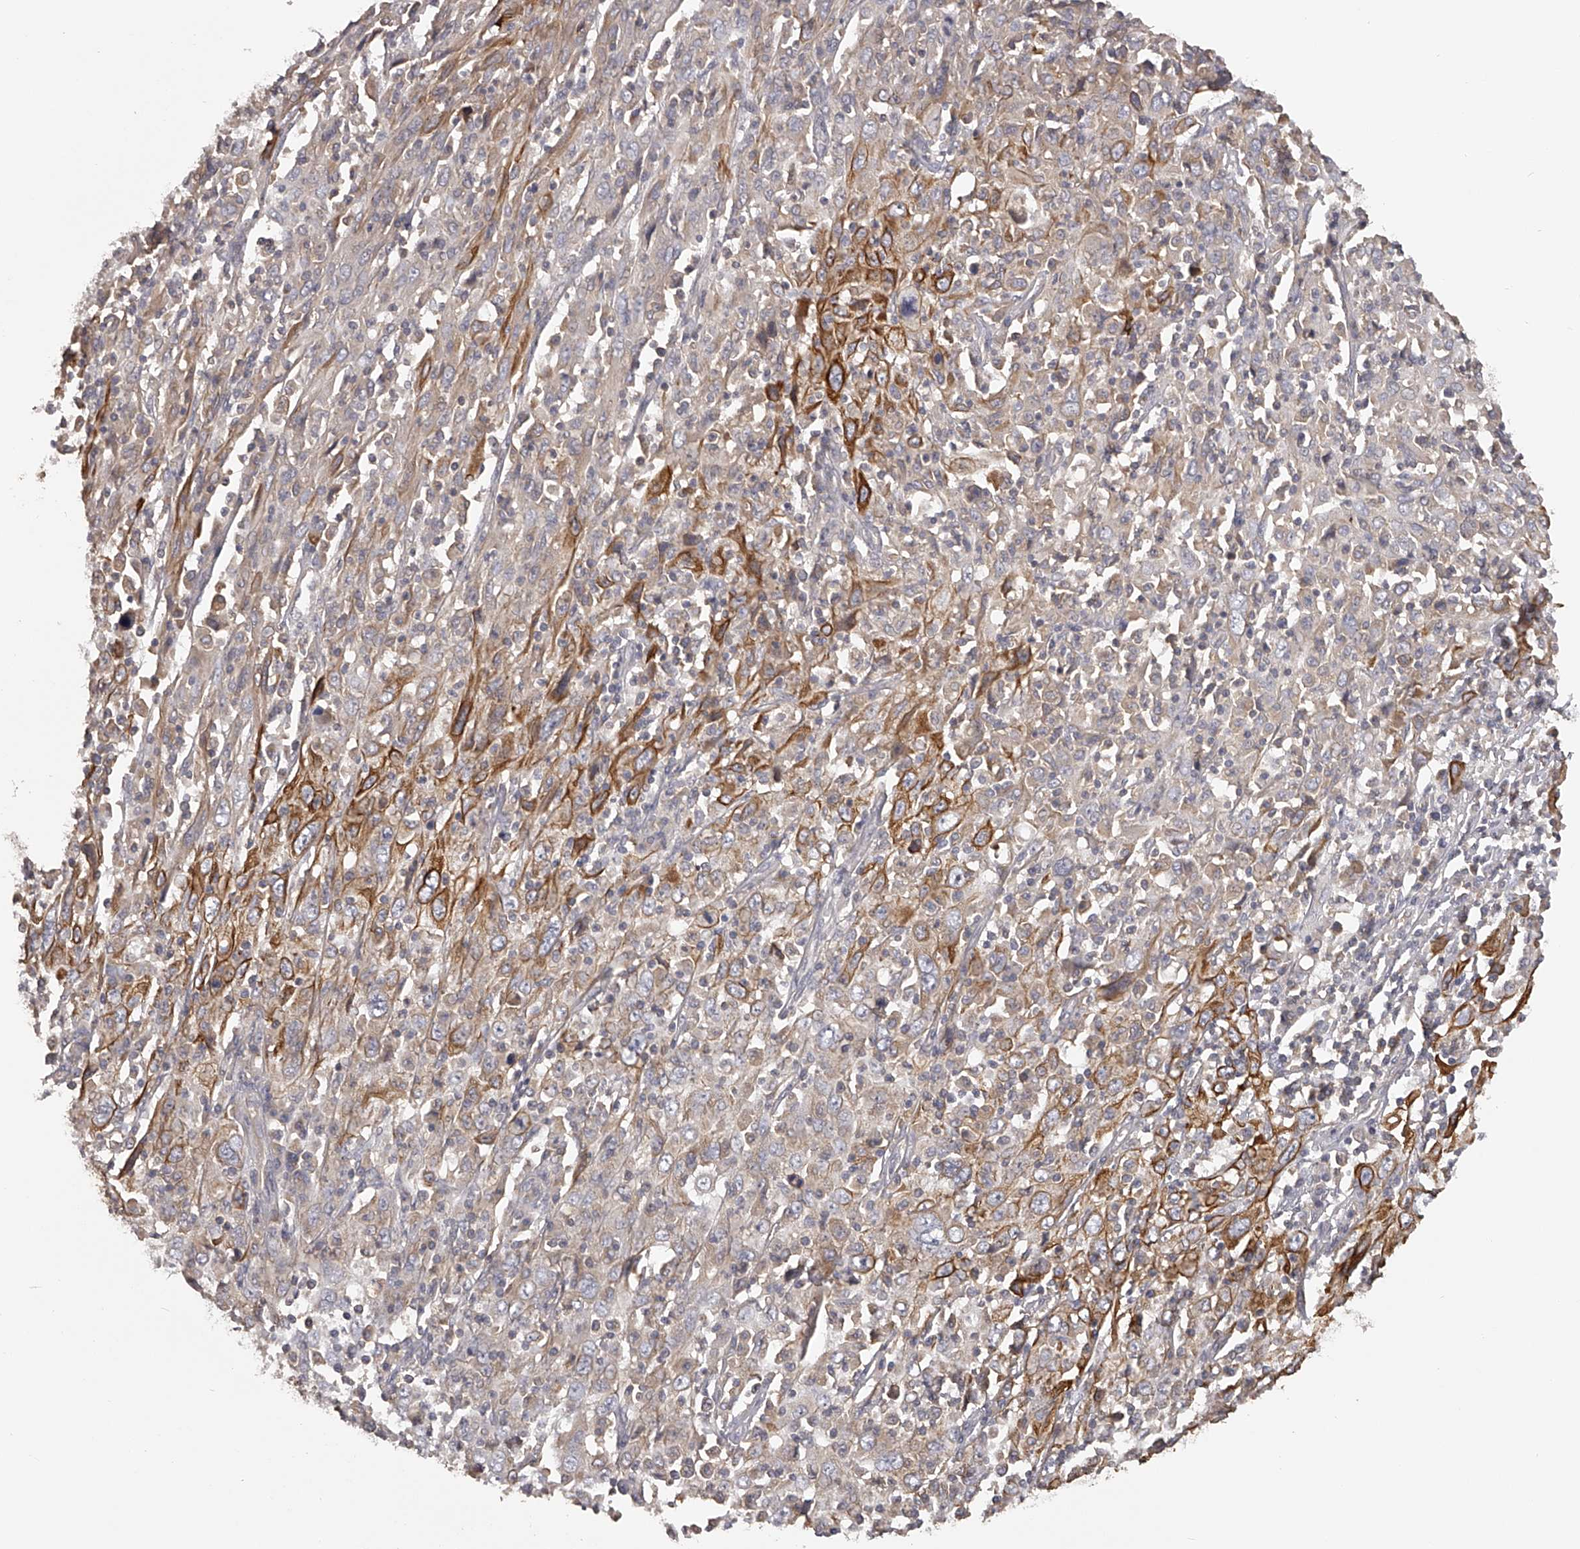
{"staining": {"intensity": "strong", "quantity": "<25%", "location": "cytoplasmic/membranous"}, "tissue": "cervical cancer", "cell_type": "Tumor cells", "image_type": "cancer", "snomed": [{"axis": "morphology", "description": "Squamous cell carcinoma, NOS"}, {"axis": "topography", "description": "Cervix"}], "caption": "A brown stain highlights strong cytoplasmic/membranous positivity of a protein in cervical cancer (squamous cell carcinoma) tumor cells.", "gene": "TNN", "patient": {"sex": "female", "age": 46}}